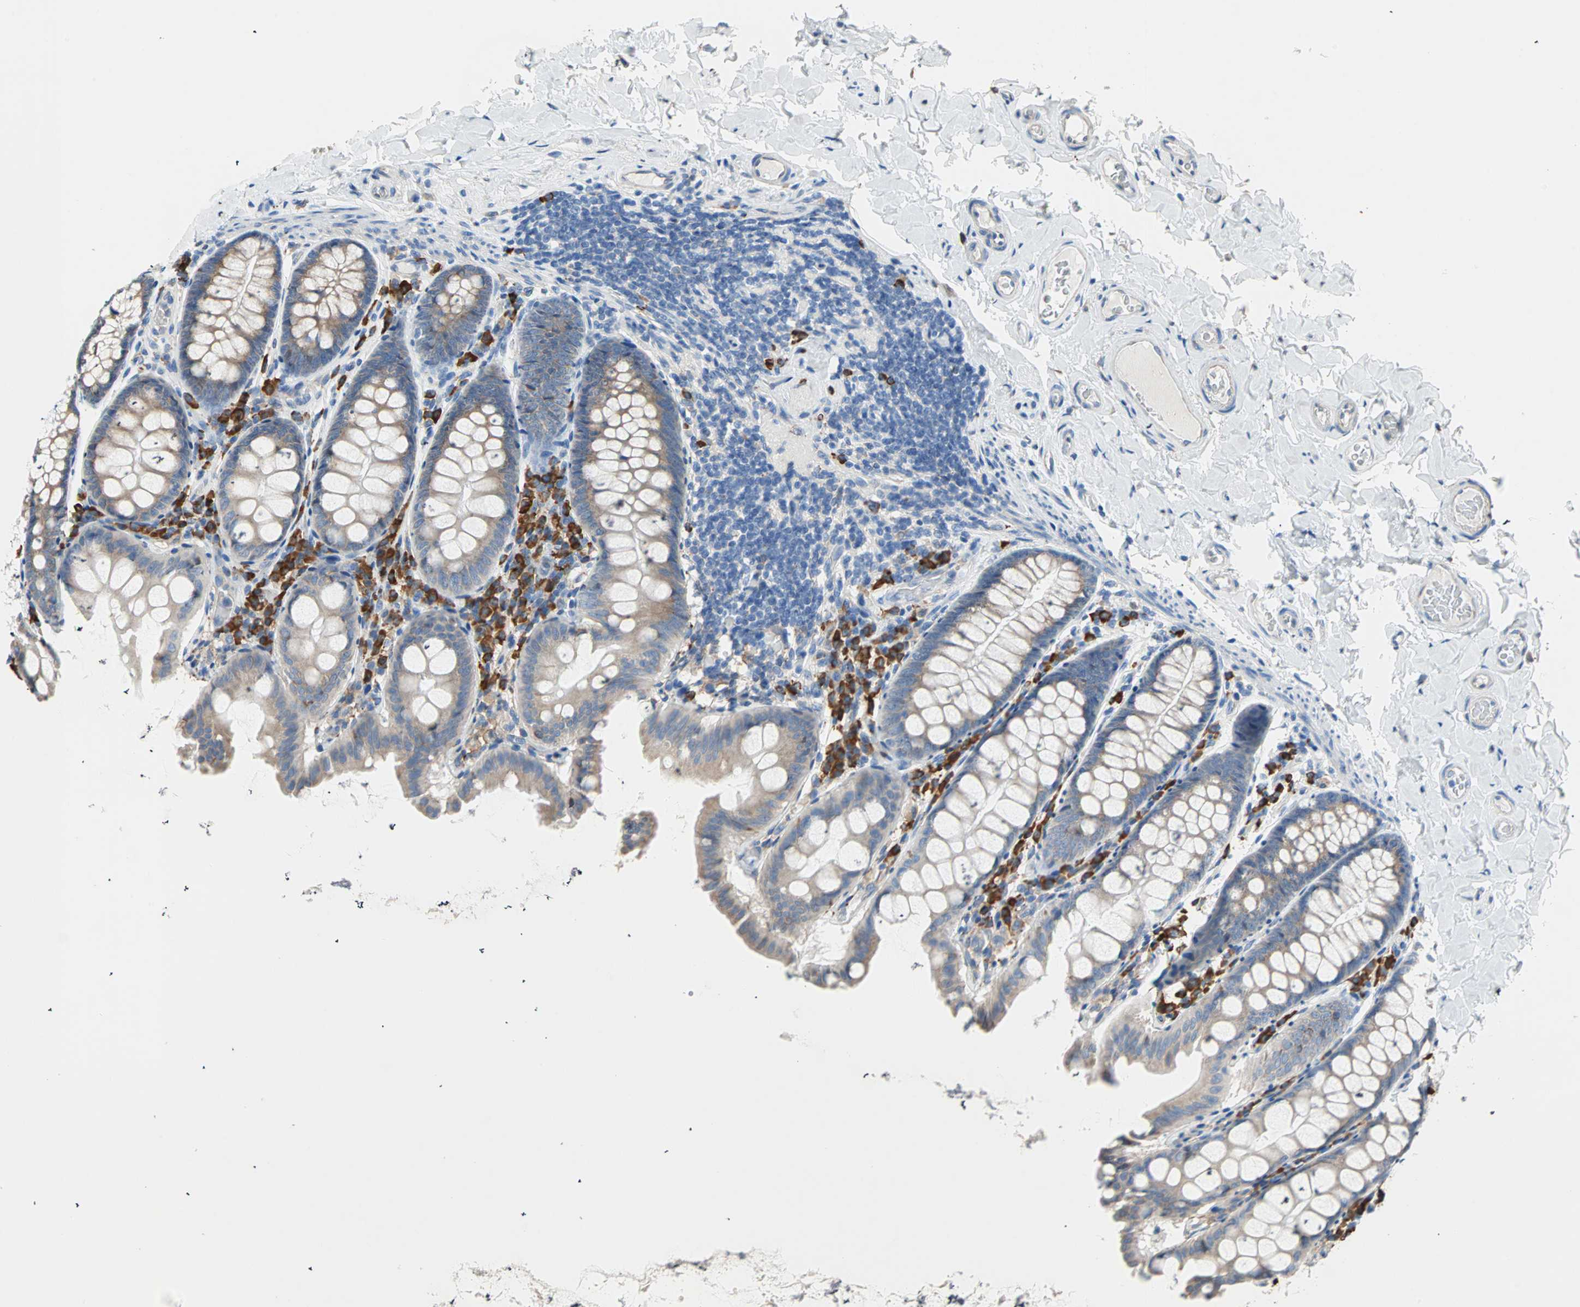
{"staining": {"intensity": "negative", "quantity": "none", "location": "none"}, "tissue": "colon", "cell_type": "Endothelial cells", "image_type": "normal", "snomed": [{"axis": "morphology", "description": "Normal tissue, NOS"}, {"axis": "topography", "description": "Colon"}], "caption": "Endothelial cells are negative for brown protein staining in benign colon. (Immunohistochemistry (ihc), brightfield microscopy, high magnification).", "gene": "PLCXD1", "patient": {"sex": "female", "age": 61}}